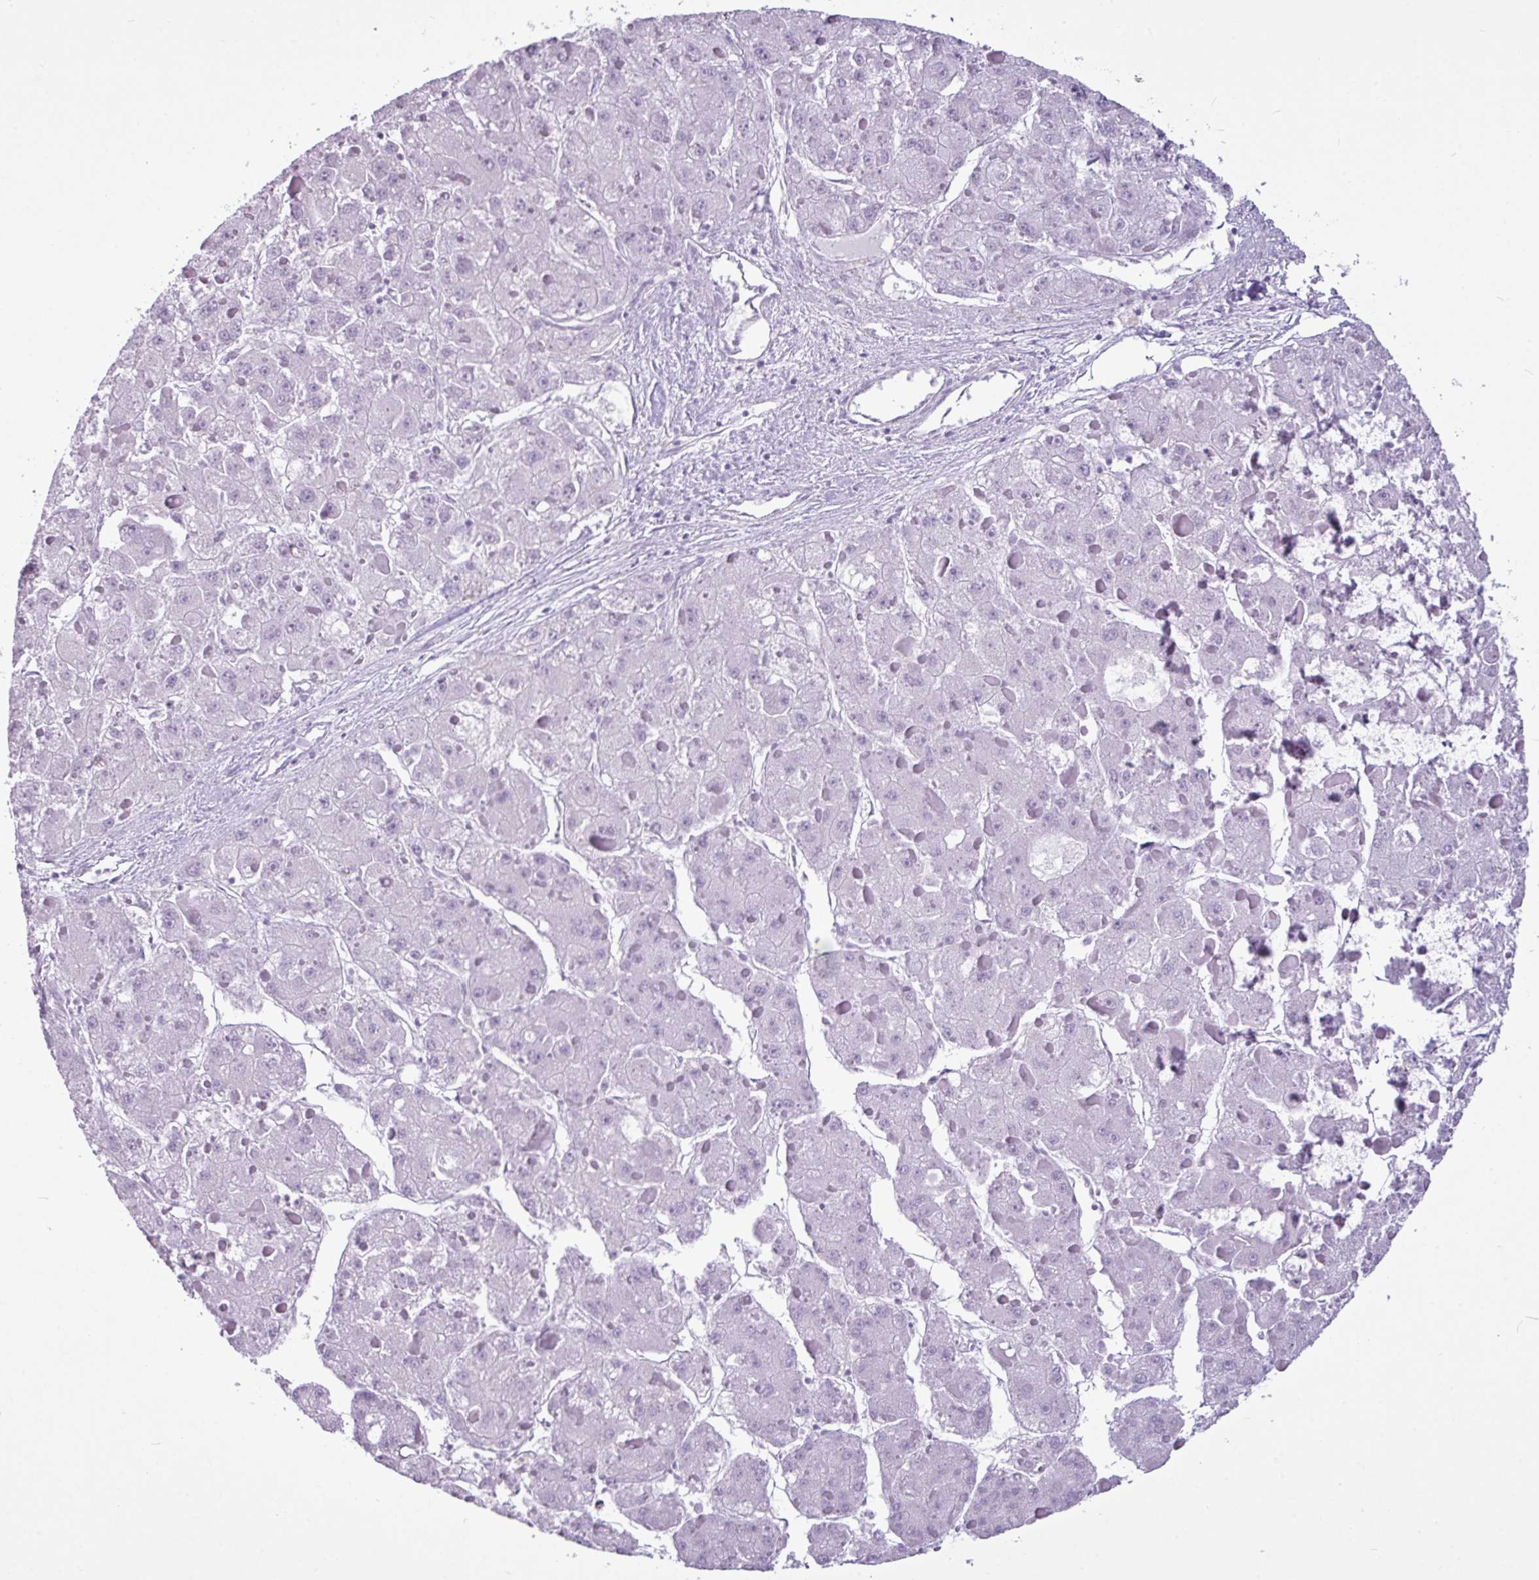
{"staining": {"intensity": "negative", "quantity": "none", "location": "none"}, "tissue": "liver cancer", "cell_type": "Tumor cells", "image_type": "cancer", "snomed": [{"axis": "morphology", "description": "Carcinoma, Hepatocellular, NOS"}, {"axis": "topography", "description": "Liver"}], "caption": "Hepatocellular carcinoma (liver) was stained to show a protein in brown. There is no significant staining in tumor cells.", "gene": "AMY1B", "patient": {"sex": "female", "age": 73}}